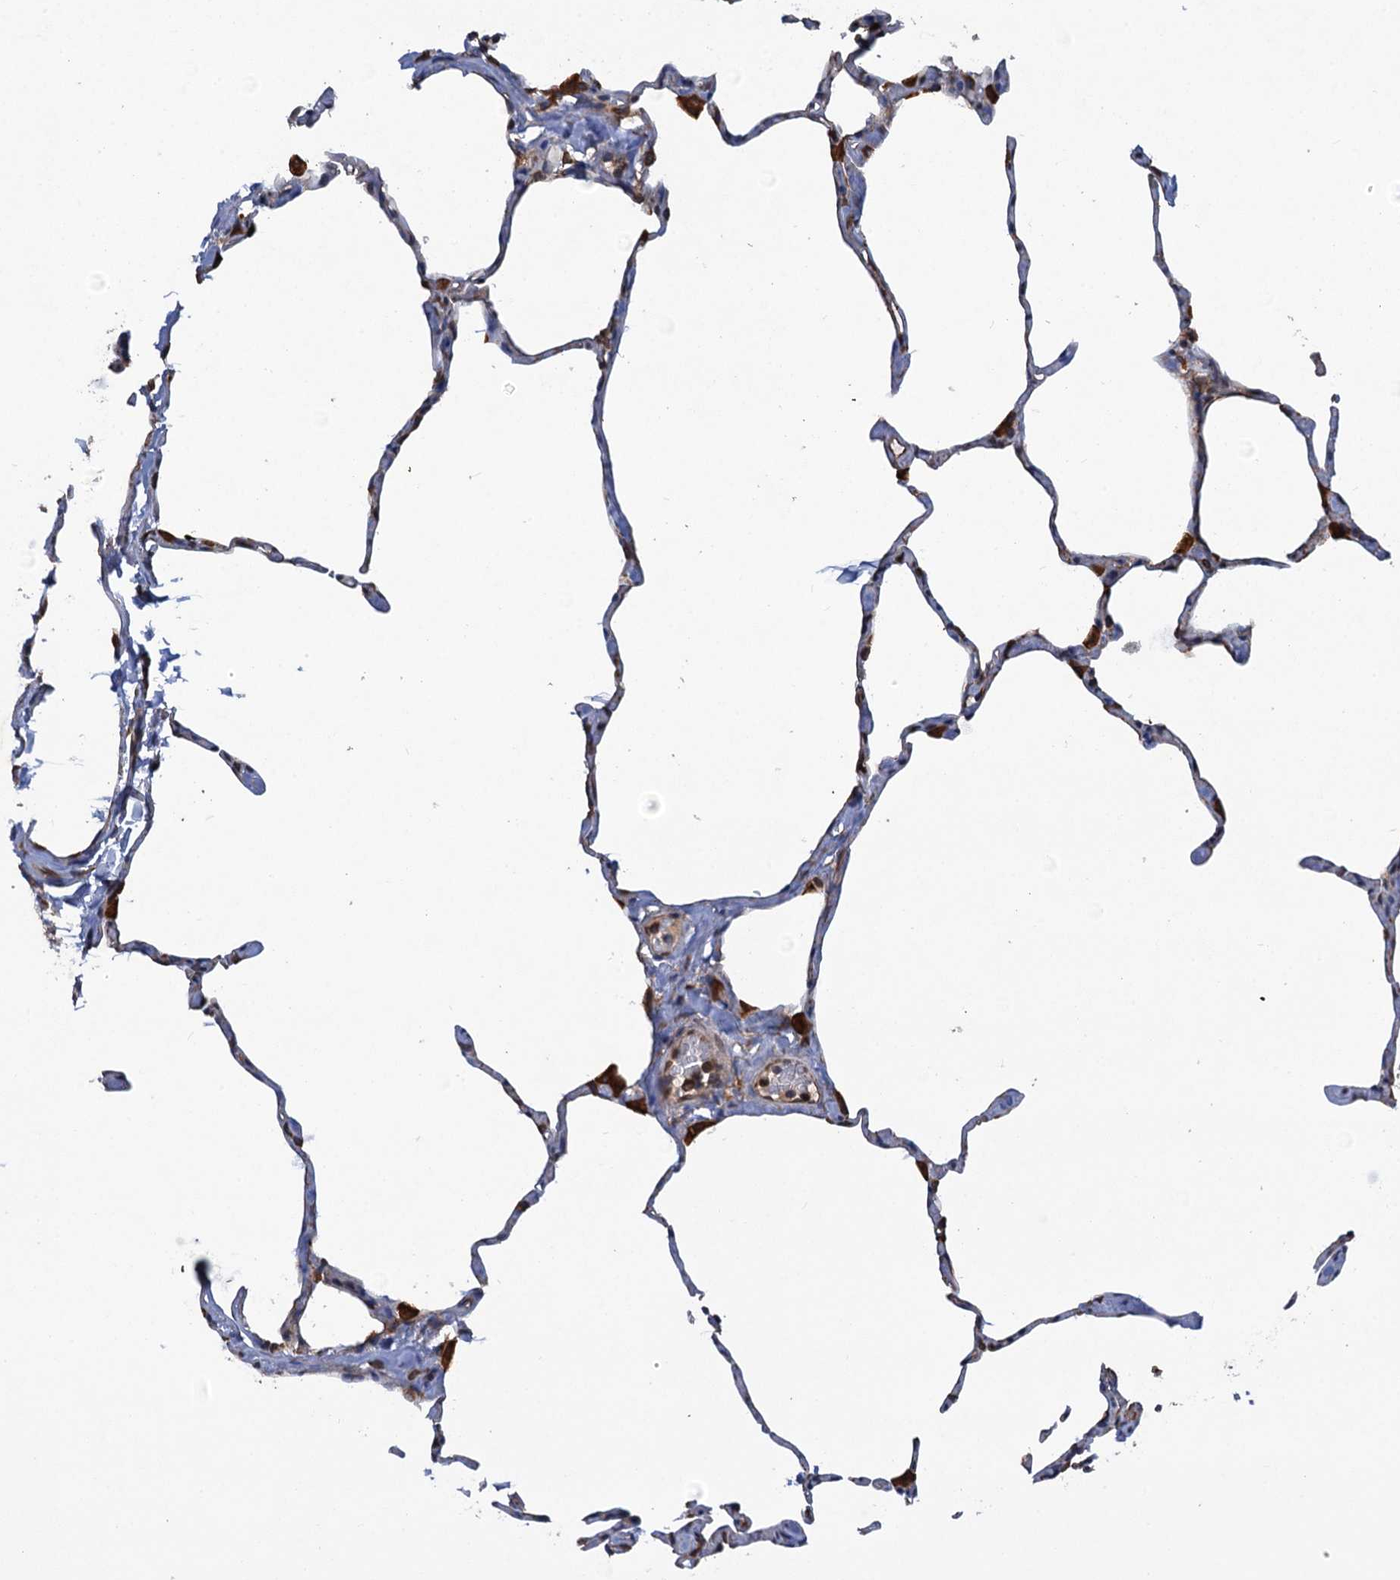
{"staining": {"intensity": "weak", "quantity": "<25%", "location": "cytoplasmic/membranous"}, "tissue": "lung", "cell_type": "Alveolar cells", "image_type": "normal", "snomed": [{"axis": "morphology", "description": "Normal tissue, NOS"}, {"axis": "topography", "description": "Lung"}], "caption": "Histopathology image shows no significant protein expression in alveolar cells of unremarkable lung.", "gene": "ARMC5", "patient": {"sex": "male", "age": 65}}